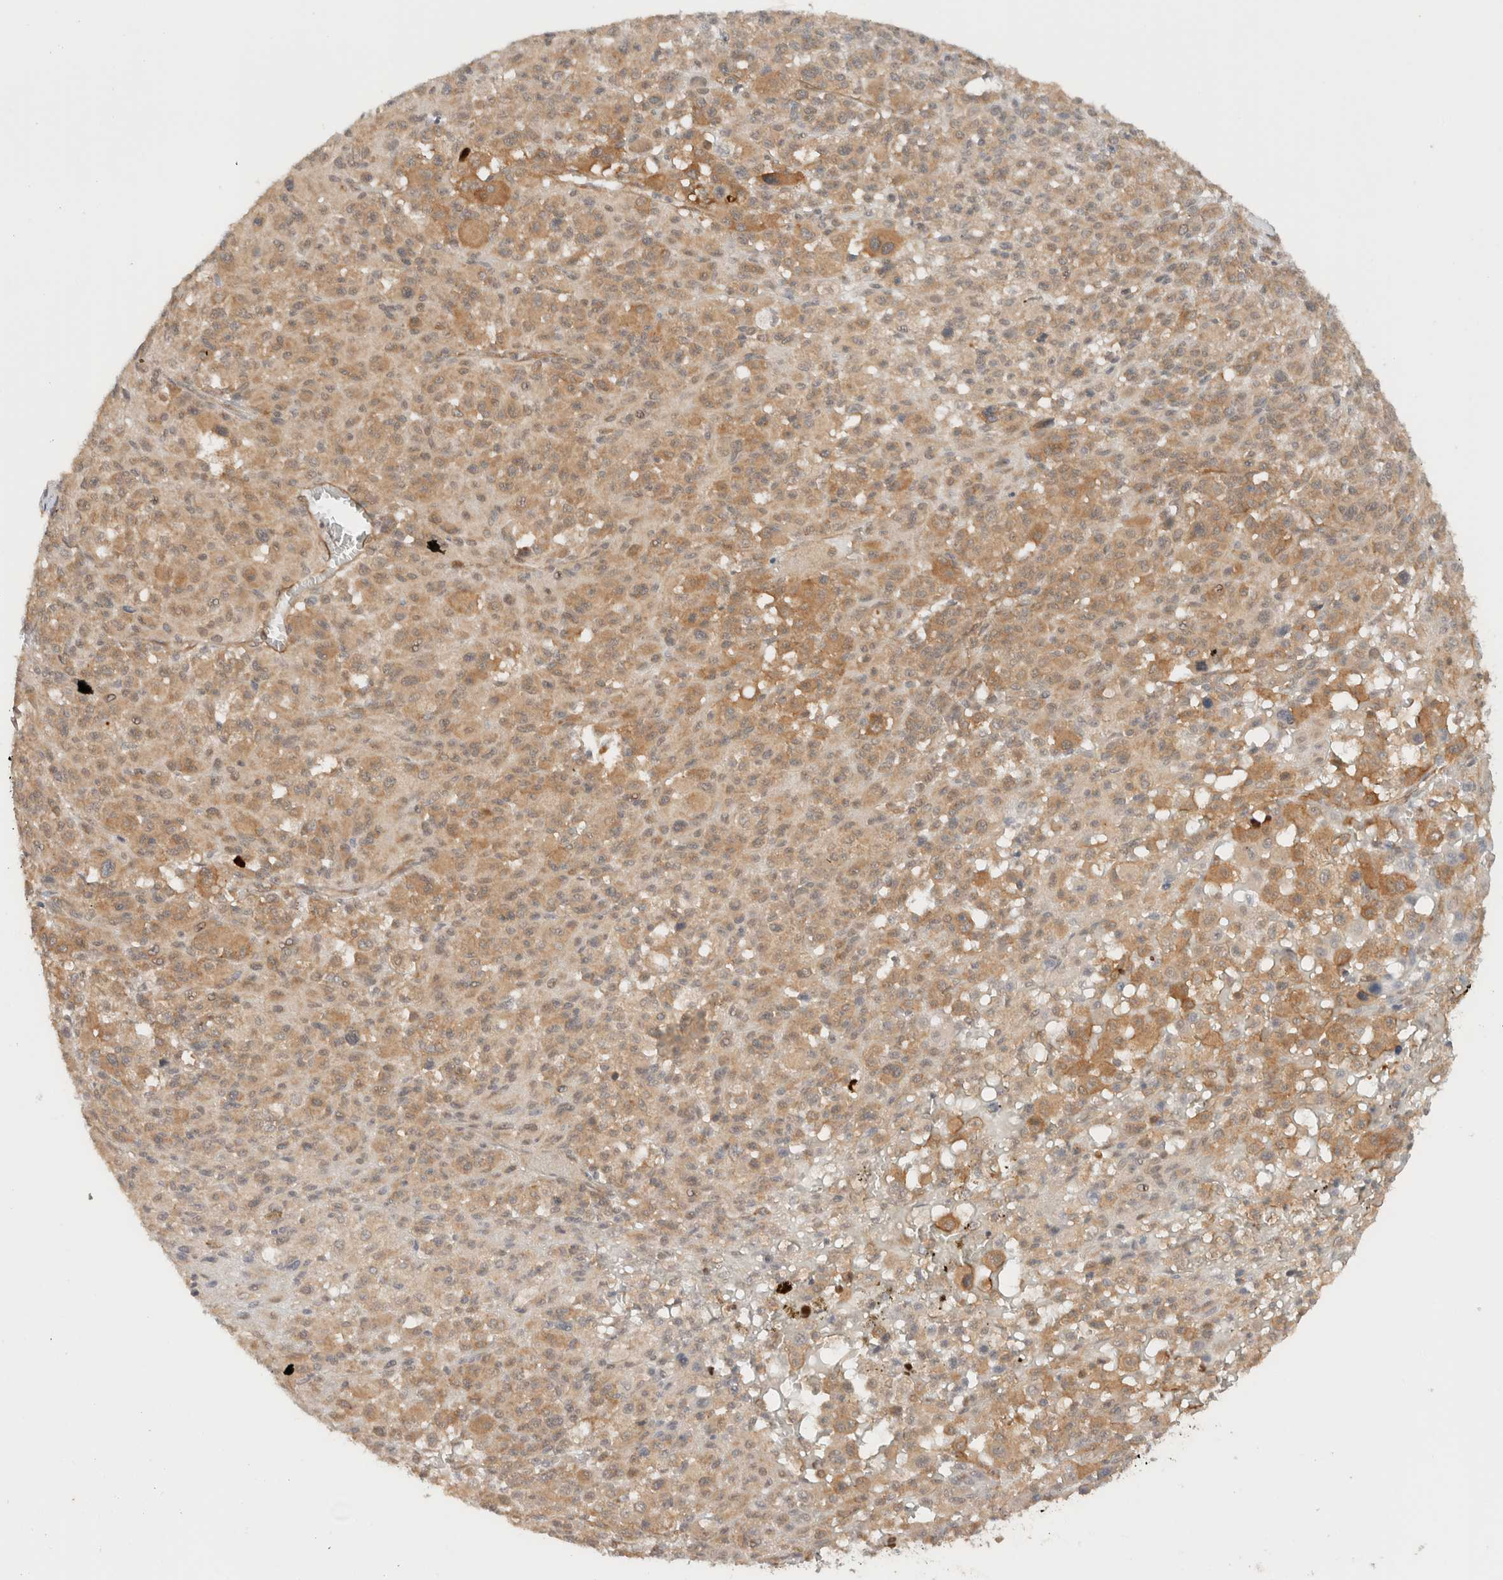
{"staining": {"intensity": "moderate", "quantity": ">75%", "location": "cytoplasmic/membranous"}, "tissue": "melanoma", "cell_type": "Tumor cells", "image_type": "cancer", "snomed": [{"axis": "morphology", "description": "Malignant melanoma, Metastatic site"}, {"axis": "topography", "description": "Skin"}], "caption": "Immunohistochemical staining of human malignant melanoma (metastatic site) exhibits medium levels of moderate cytoplasmic/membranous positivity in approximately >75% of tumor cells. Immunohistochemistry stains the protein in brown and the nuclei are stained blue.", "gene": "ARFGEF2", "patient": {"sex": "female", "age": 74}}